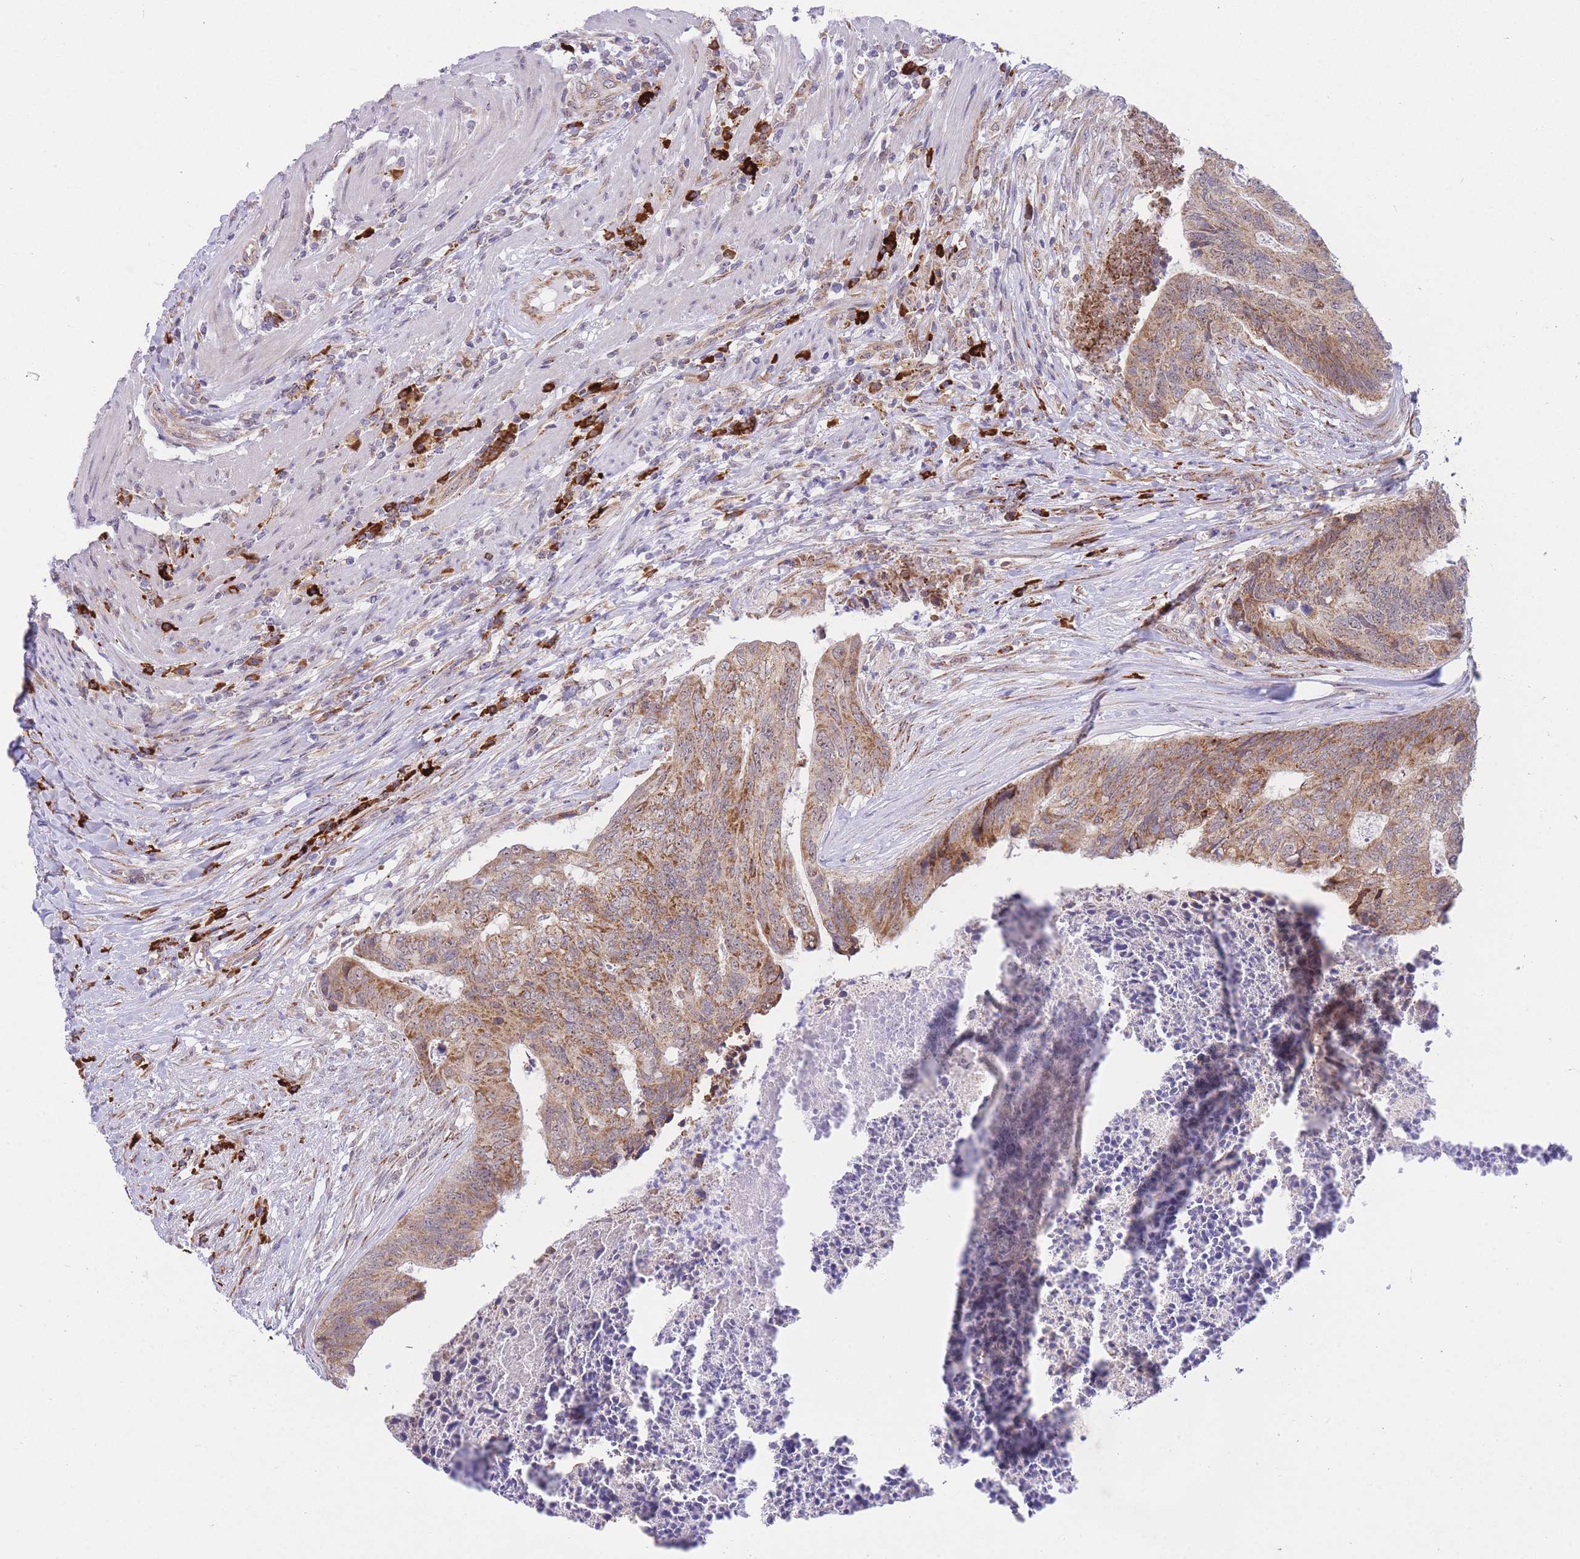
{"staining": {"intensity": "moderate", "quantity": ">75%", "location": "cytoplasmic/membranous"}, "tissue": "colorectal cancer", "cell_type": "Tumor cells", "image_type": "cancer", "snomed": [{"axis": "morphology", "description": "Adenocarcinoma, NOS"}, {"axis": "topography", "description": "Colon"}], "caption": "There is medium levels of moderate cytoplasmic/membranous expression in tumor cells of adenocarcinoma (colorectal), as demonstrated by immunohistochemical staining (brown color).", "gene": "EXOSC8", "patient": {"sex": "female", "age": 67}}